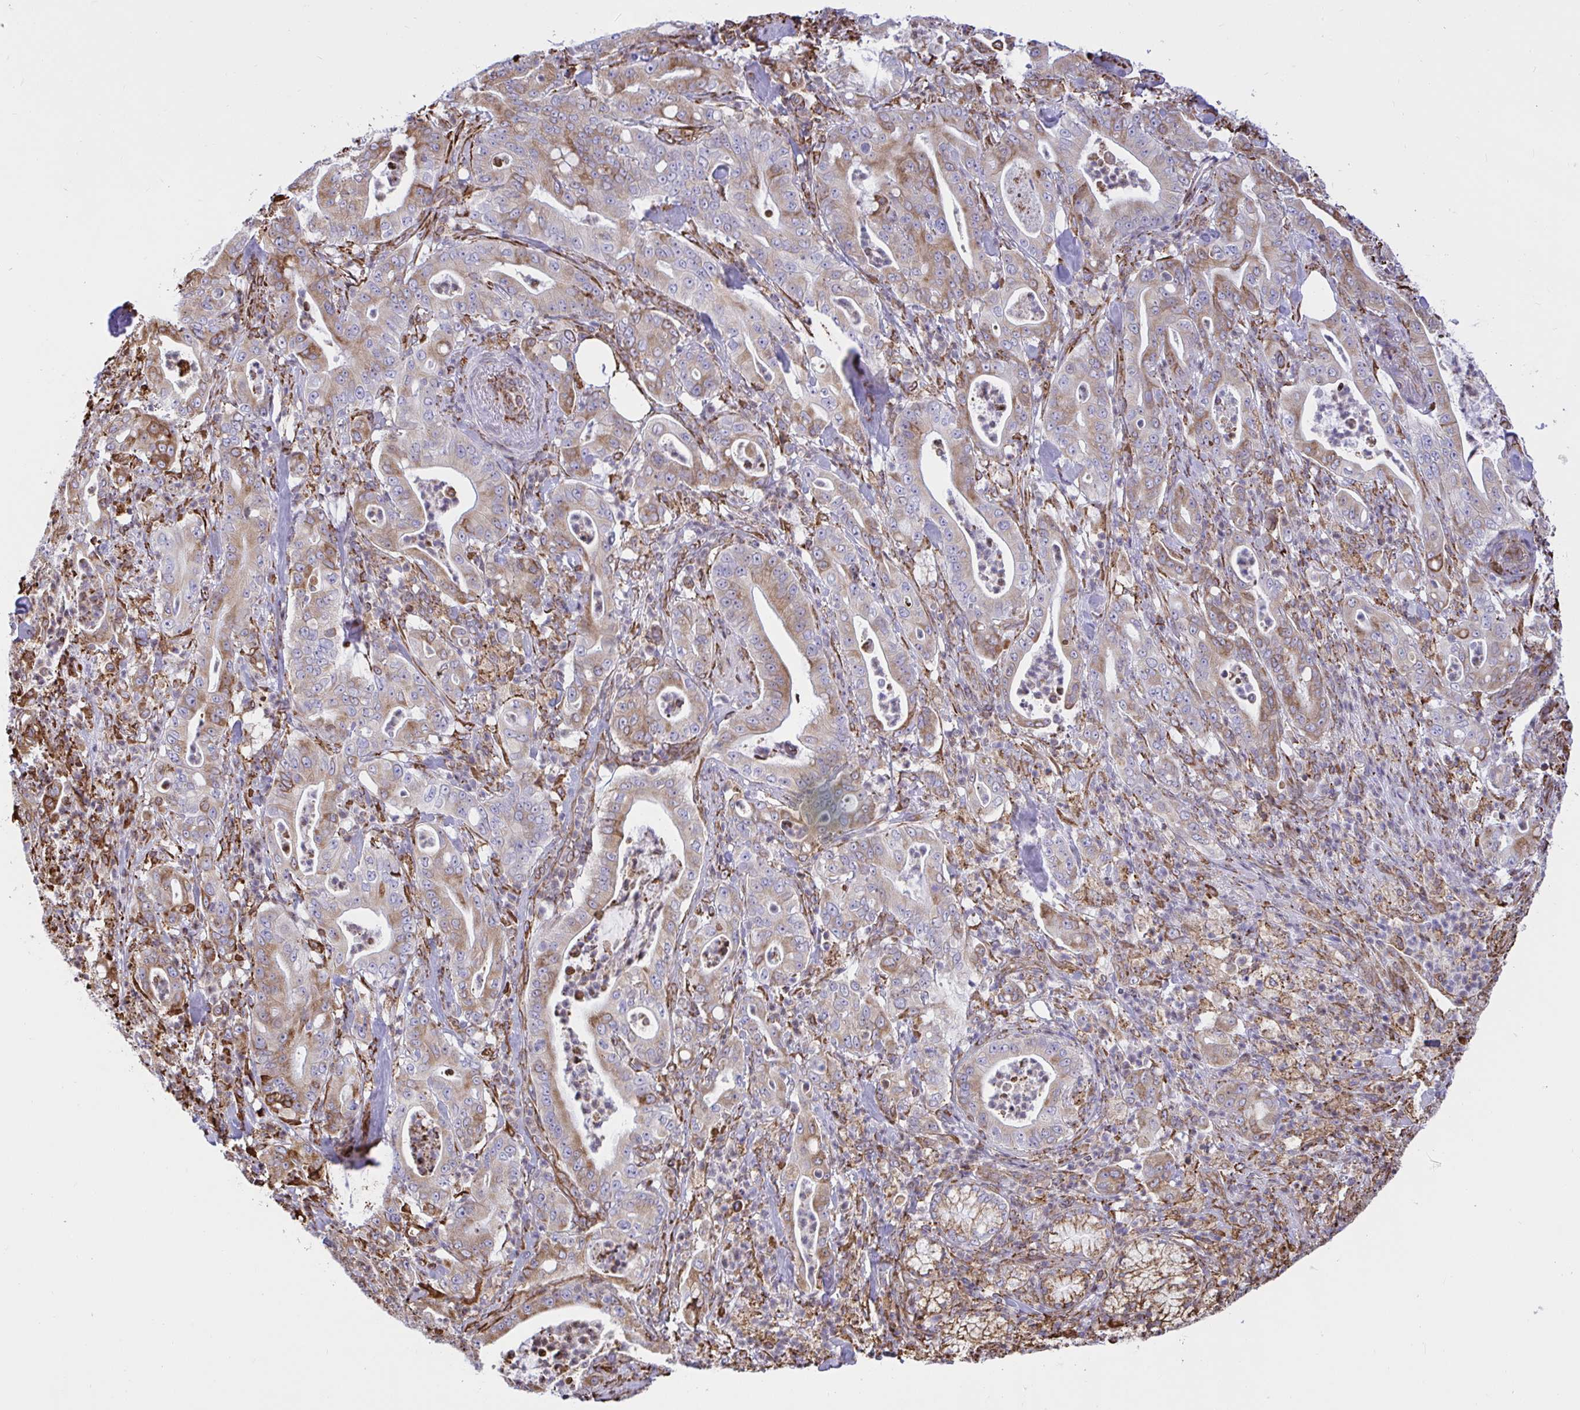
{"staining": {"intensity": "moderate", "quantity": "25%-75%", "location": "cytoplasmic/membranous"}, "tissue": "pancreatic cancer", "cell_type": "Tumor cells", "image_type": "cancer", "snomed": [{"axis": "morphology", "description": "Adenocarcinoma, NOS"}, {"axis": "topography", "description": "Pancreas"}], "caption": "Moderate cytoplasmic/membranous protein positivity is seen in approximately 25%-75% of tumor cells in pancreatic cancer.", "gene": "CLGN", "patient": {"sex": "male", "age": 71}}